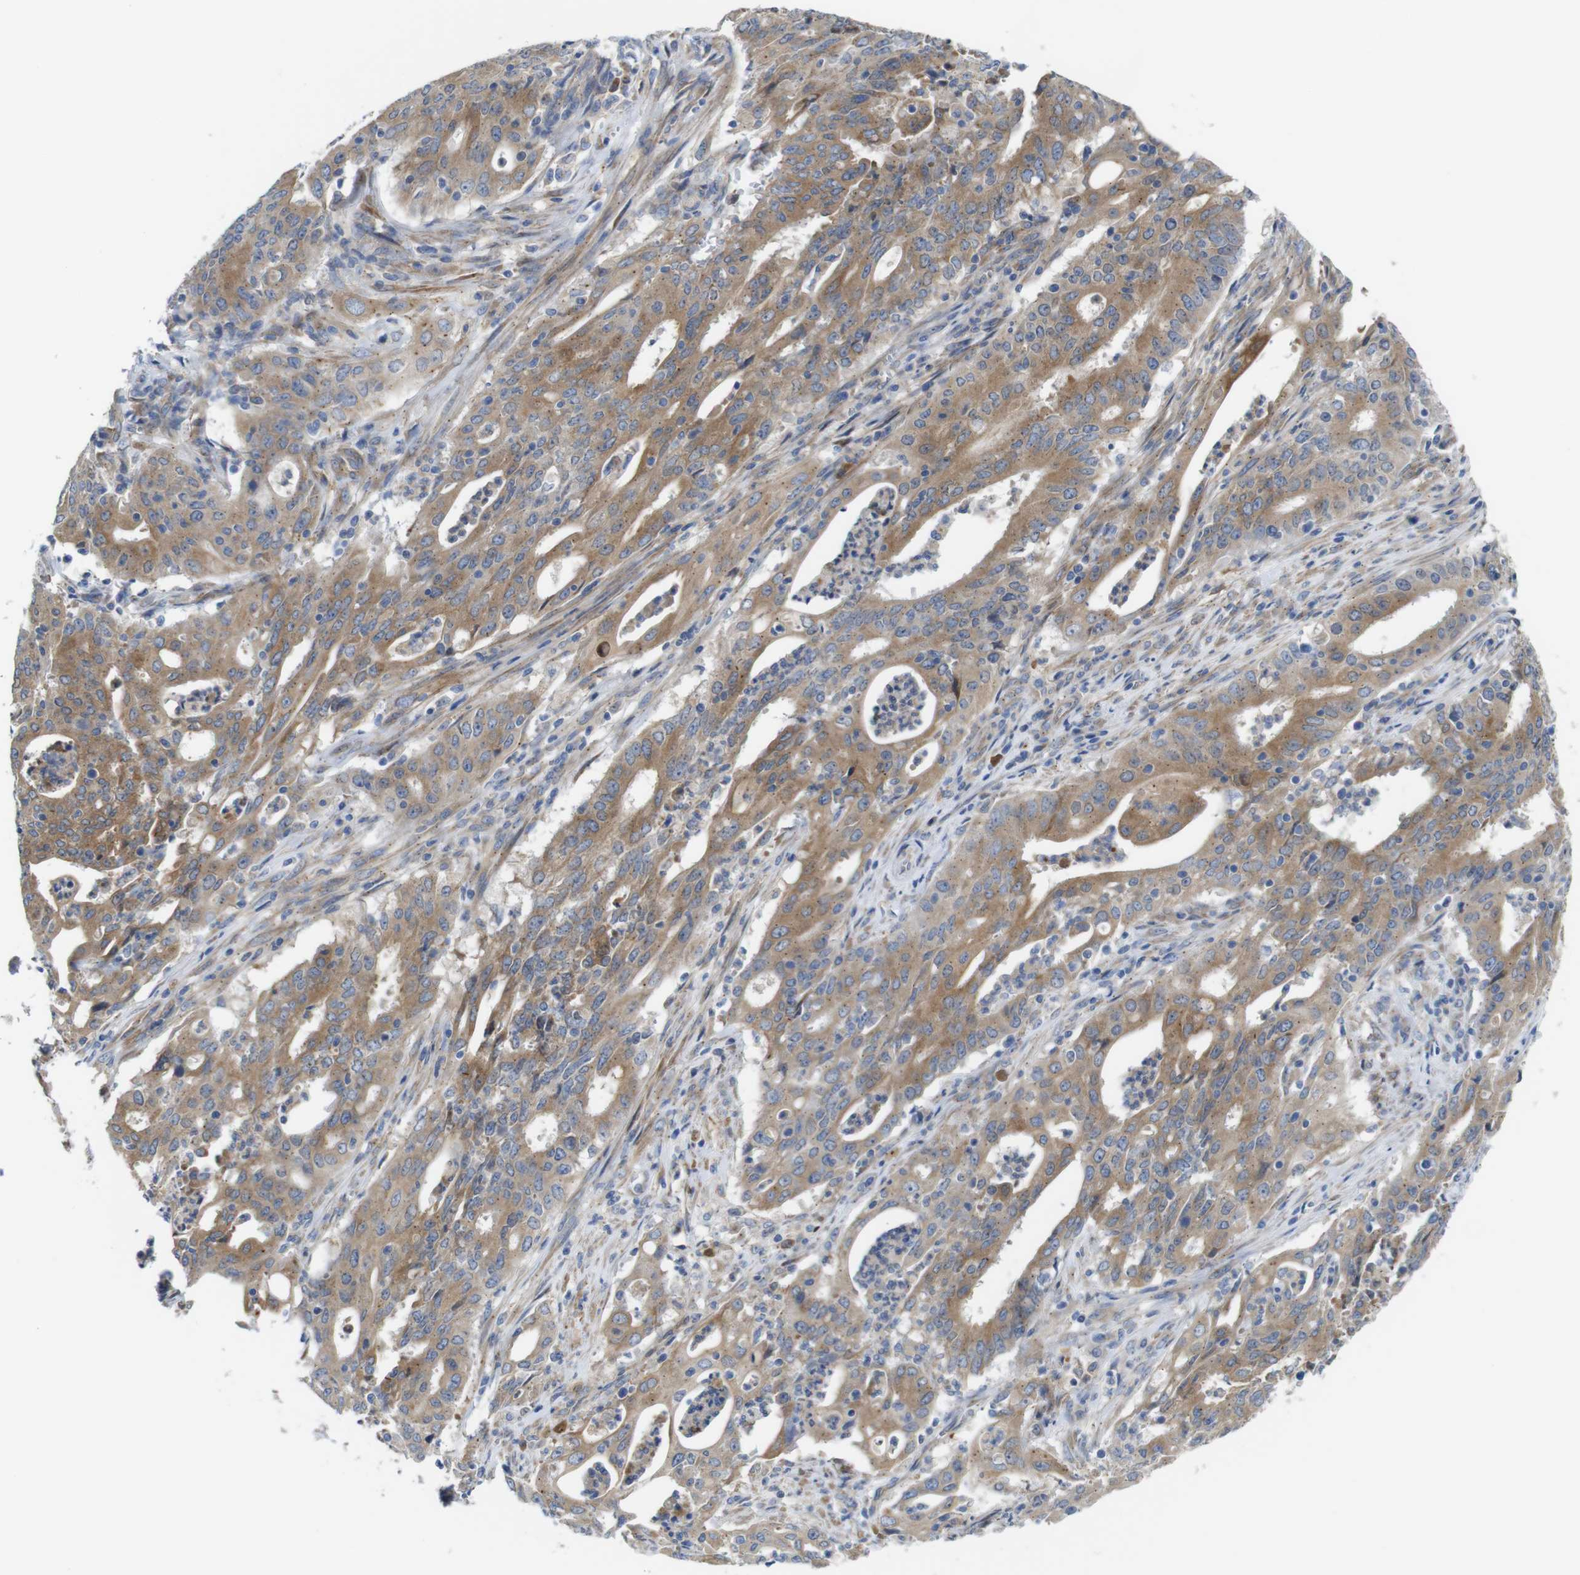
{"staining": {"intensity": "moderate", "quantity": ">75%", "location": "cytoplasmic/membranous"}, "tissue": "cervical cancer", "cell_type": "Tumor cells", "image_type": "cancer", "snomed": [{"axis": "morphology", "description": "Adenocarcinoma, NOS"}, {"axis": "topography", "description": "Cervix"}], "caption": "IHC (DAB (3,3'-diaminobenzidine)) staining of adenocarcinoma (cervical) reveals moderate cytoplasmic/membranous protein expression in about >75% of tumor cells.", "gene": "DDRGK1", "patient": {"sex": "female", "age": 44}}